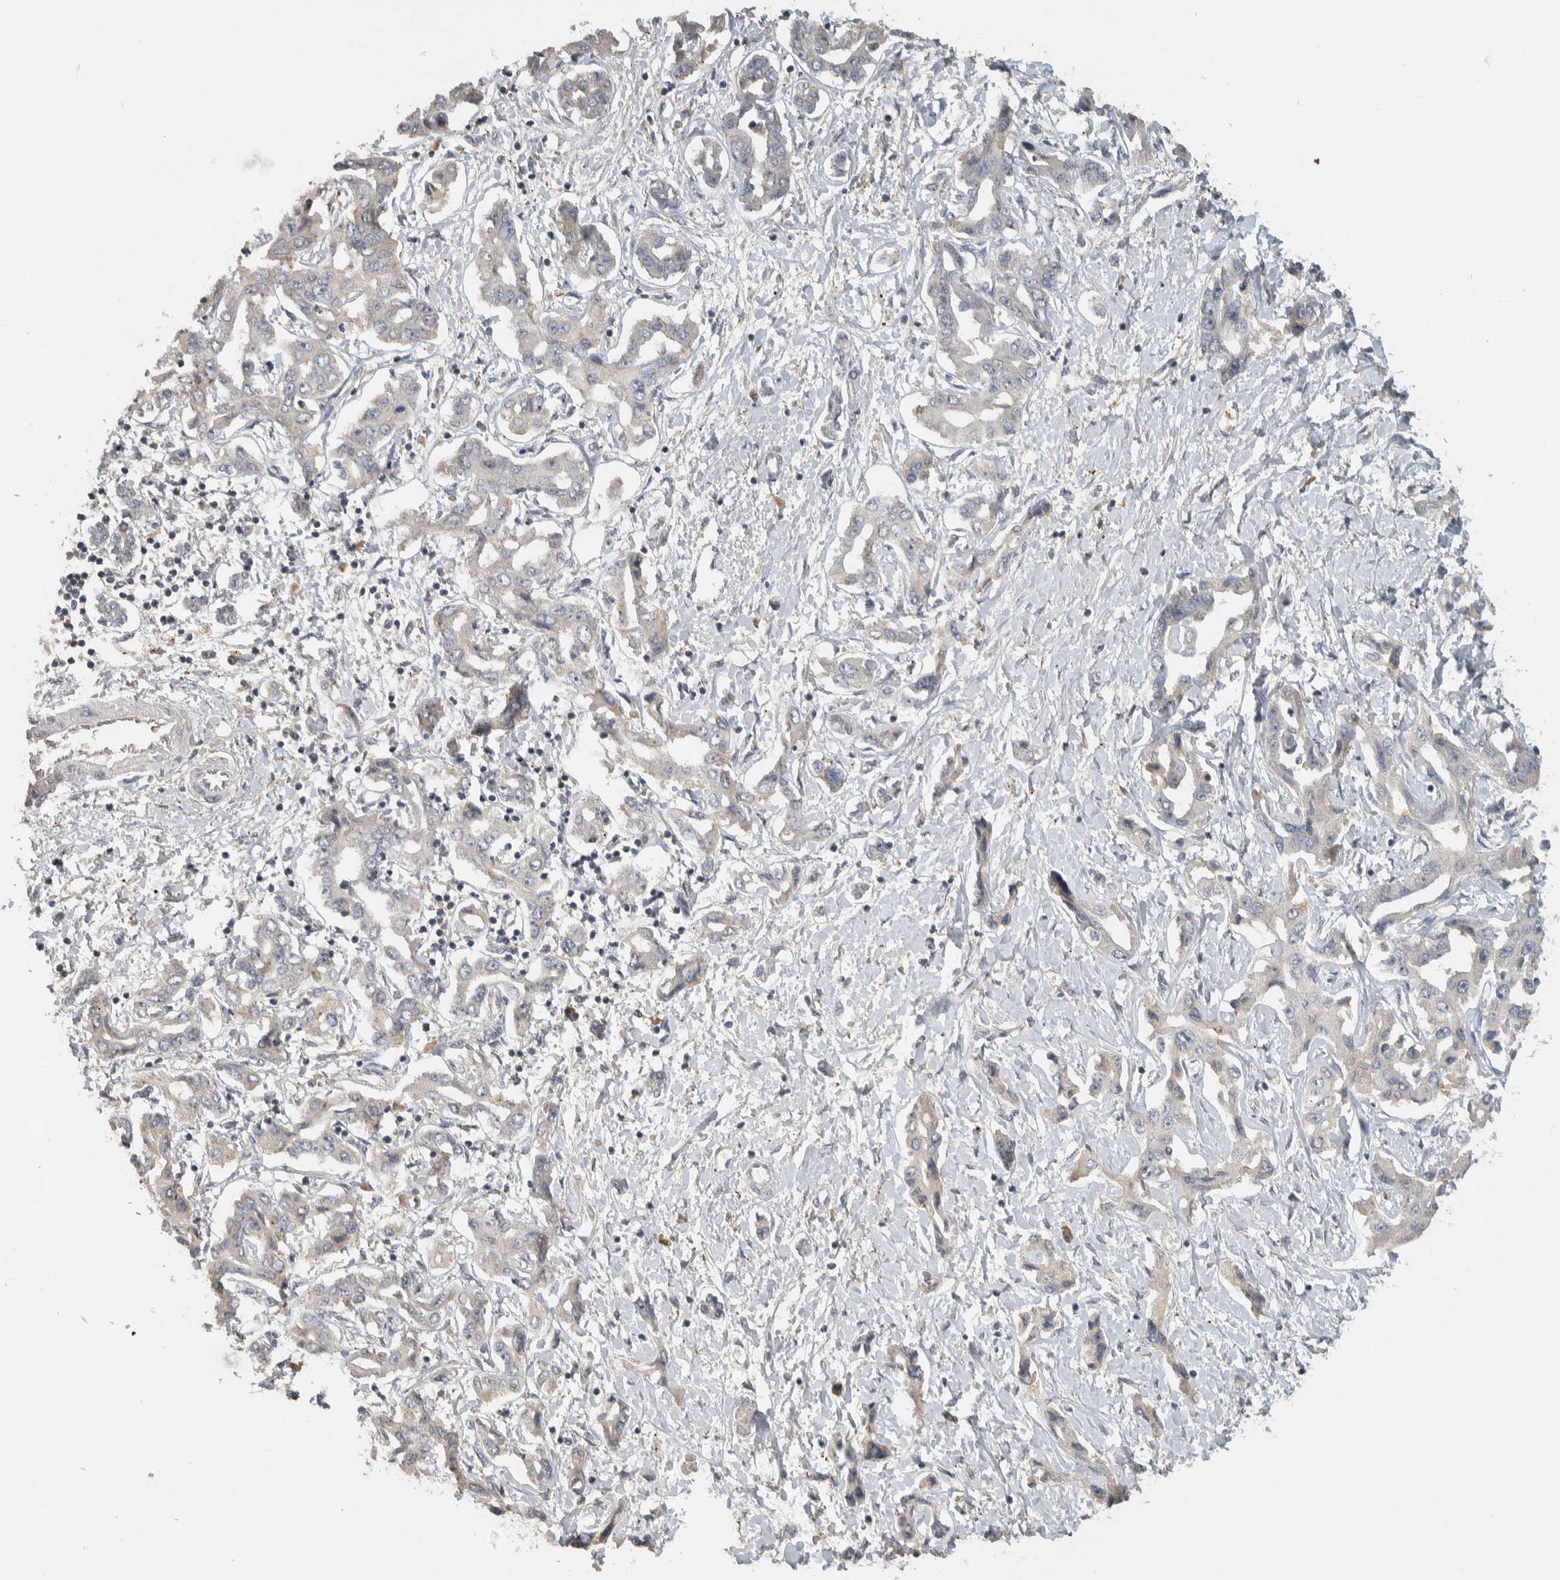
{"staining": {"intensity": "negative", "quantity": "none", "location": "none"}, "tissue": "liver cancer", "cell_type": "Tumor cells", "image_type": "cancer", "snomed": [{"axis": "morphology", "description": "Cholangiocarcinoma"}, {"axis": "topography", "description": "Liver"}], "caption": "Liver cancer stained for a protein using IHC reveals no expression tumor cells.", "gene": "EIF3H", "patient": {"sex": "male", "age": 59}}